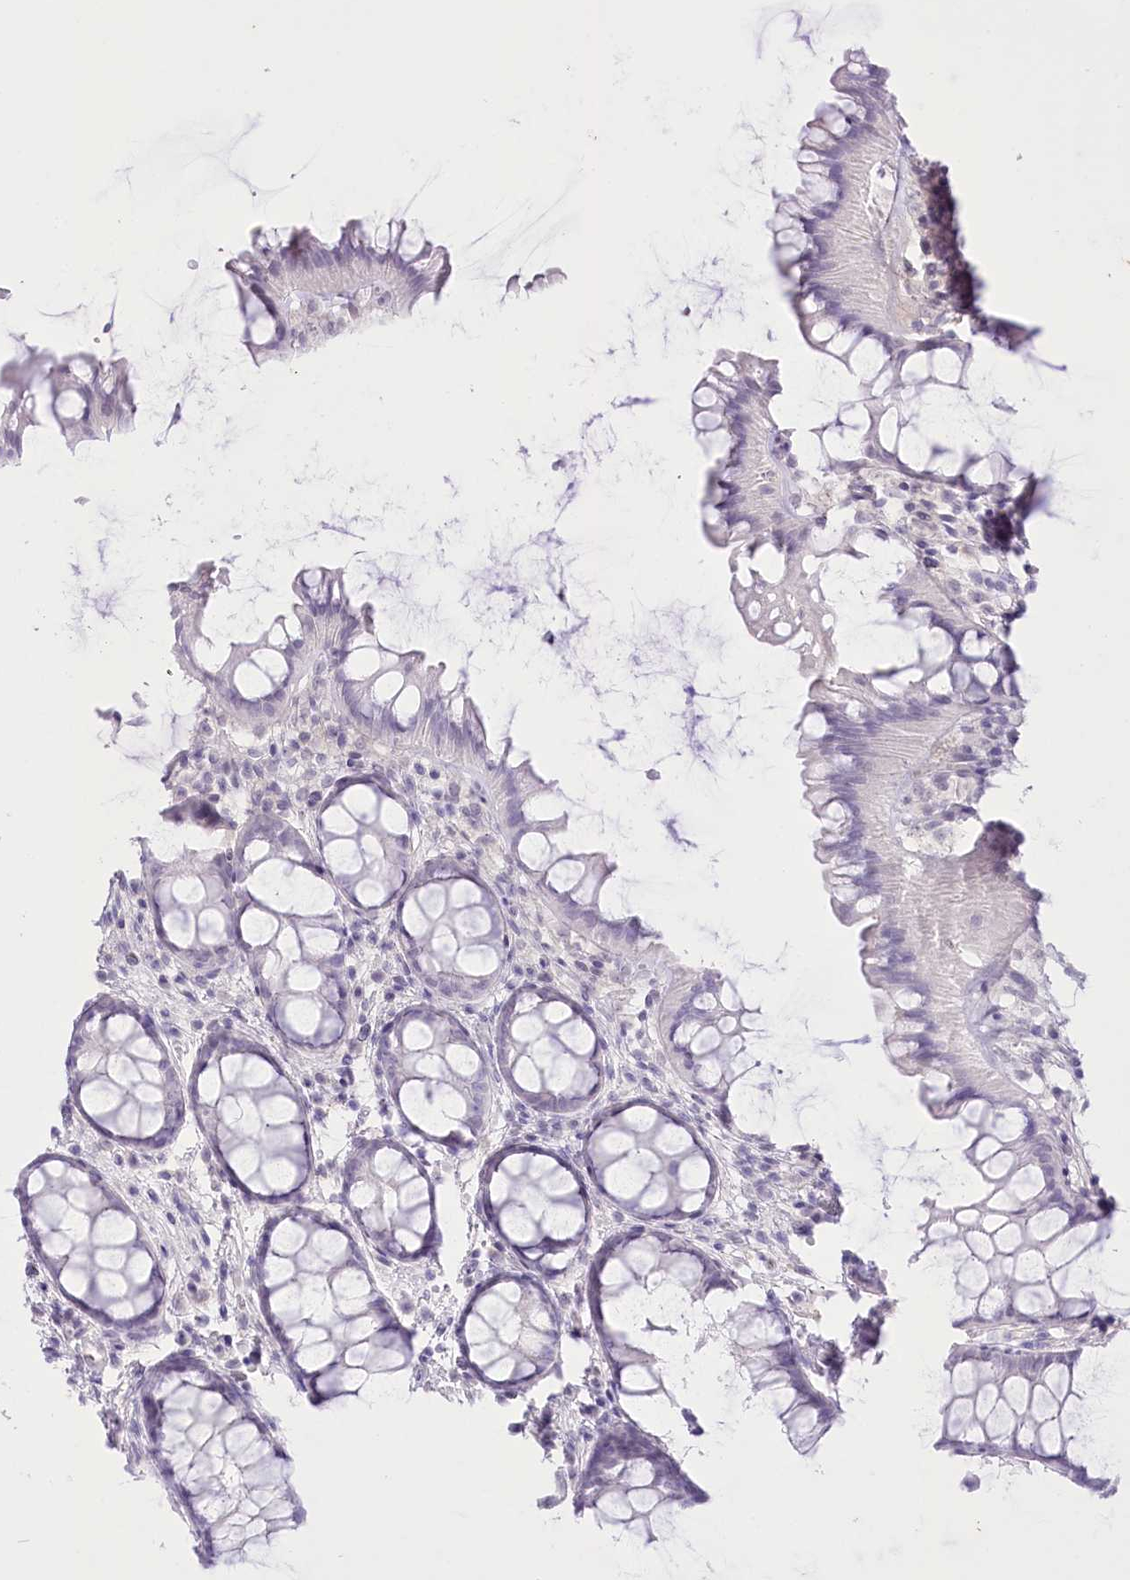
{"staining": {"intensity": "negative", "quantity": "none", "location": "none"}, "tissue": "colon", "cell_type": "Endothelial cells", "image_type": "normal", "snomed": [{"axis": "morphology", "description": "Normal tissue, NOS"}, {"axis": "topography", "description": "Colon"}], "caption": "Micrograph shows no significant protein positivity in endothelial cells of unremarkable colon. The staining is performed using DAB (3,3'-diaminobenzidine) brown chromogen with nuclei counter-stained in using hematoxylin.", "gene": "SLC39A10", "patient": {"sex": "female", "age": 82}}